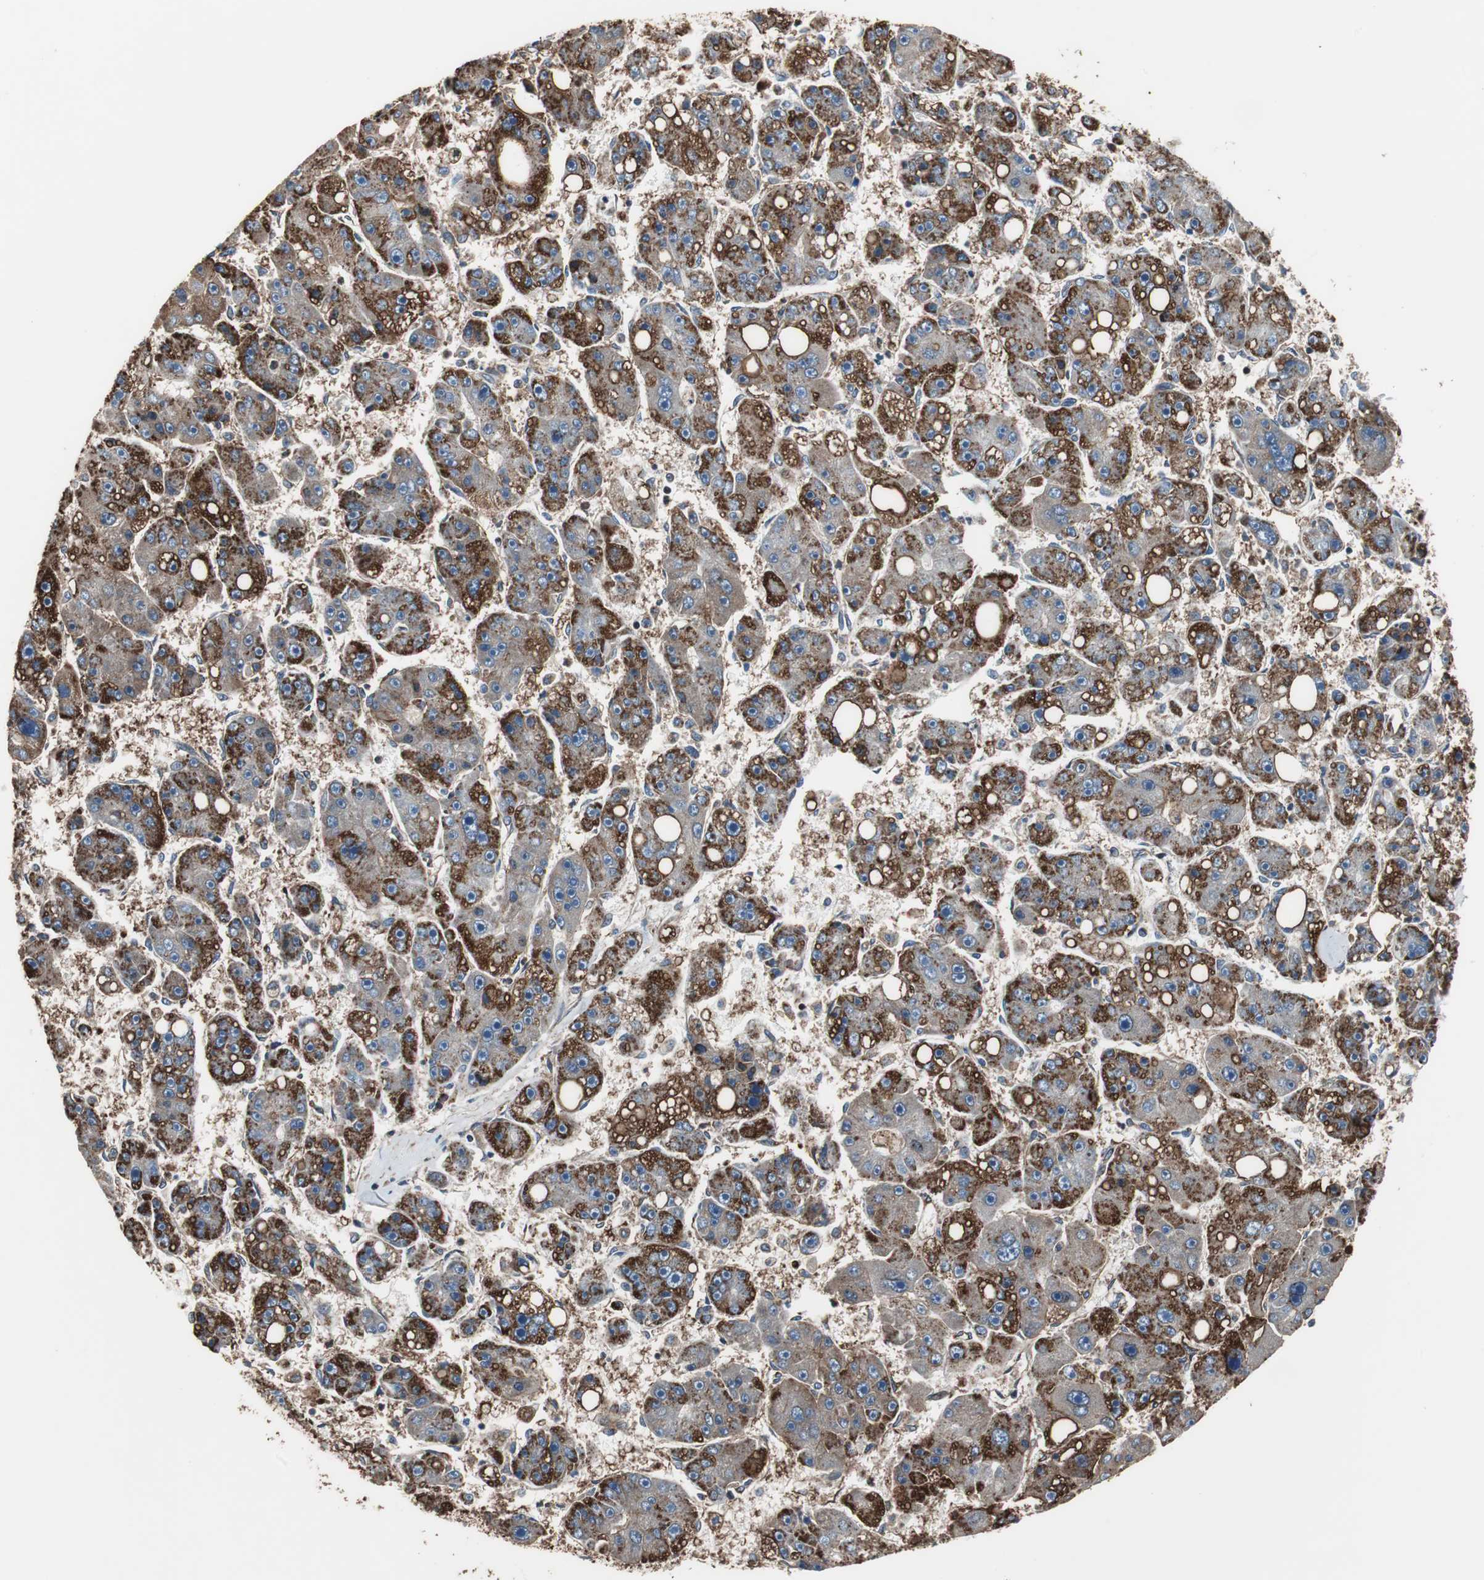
{"staining": {"intensity": "strong", "quantity": "25%-75%", "location": "cytoplasmic/membranous"}, "tissue": "liver cancer", "cell_type": "Tumor cells", "image_type": "cancer", "snomed": [{"axis": "morphology", "description": "Carcinoma, Hepatocellular, NOS"}, {"axis": "topography", "description": "Liver"}], "caption": "Tumor cells exhibit strong cytoplasmic/membranous positivity in approximately 25%-75% of cells in hepatocellular carcinoma (liver).", "gene": "ANXA4", "patient": {"sex": "female", "age": 61}}